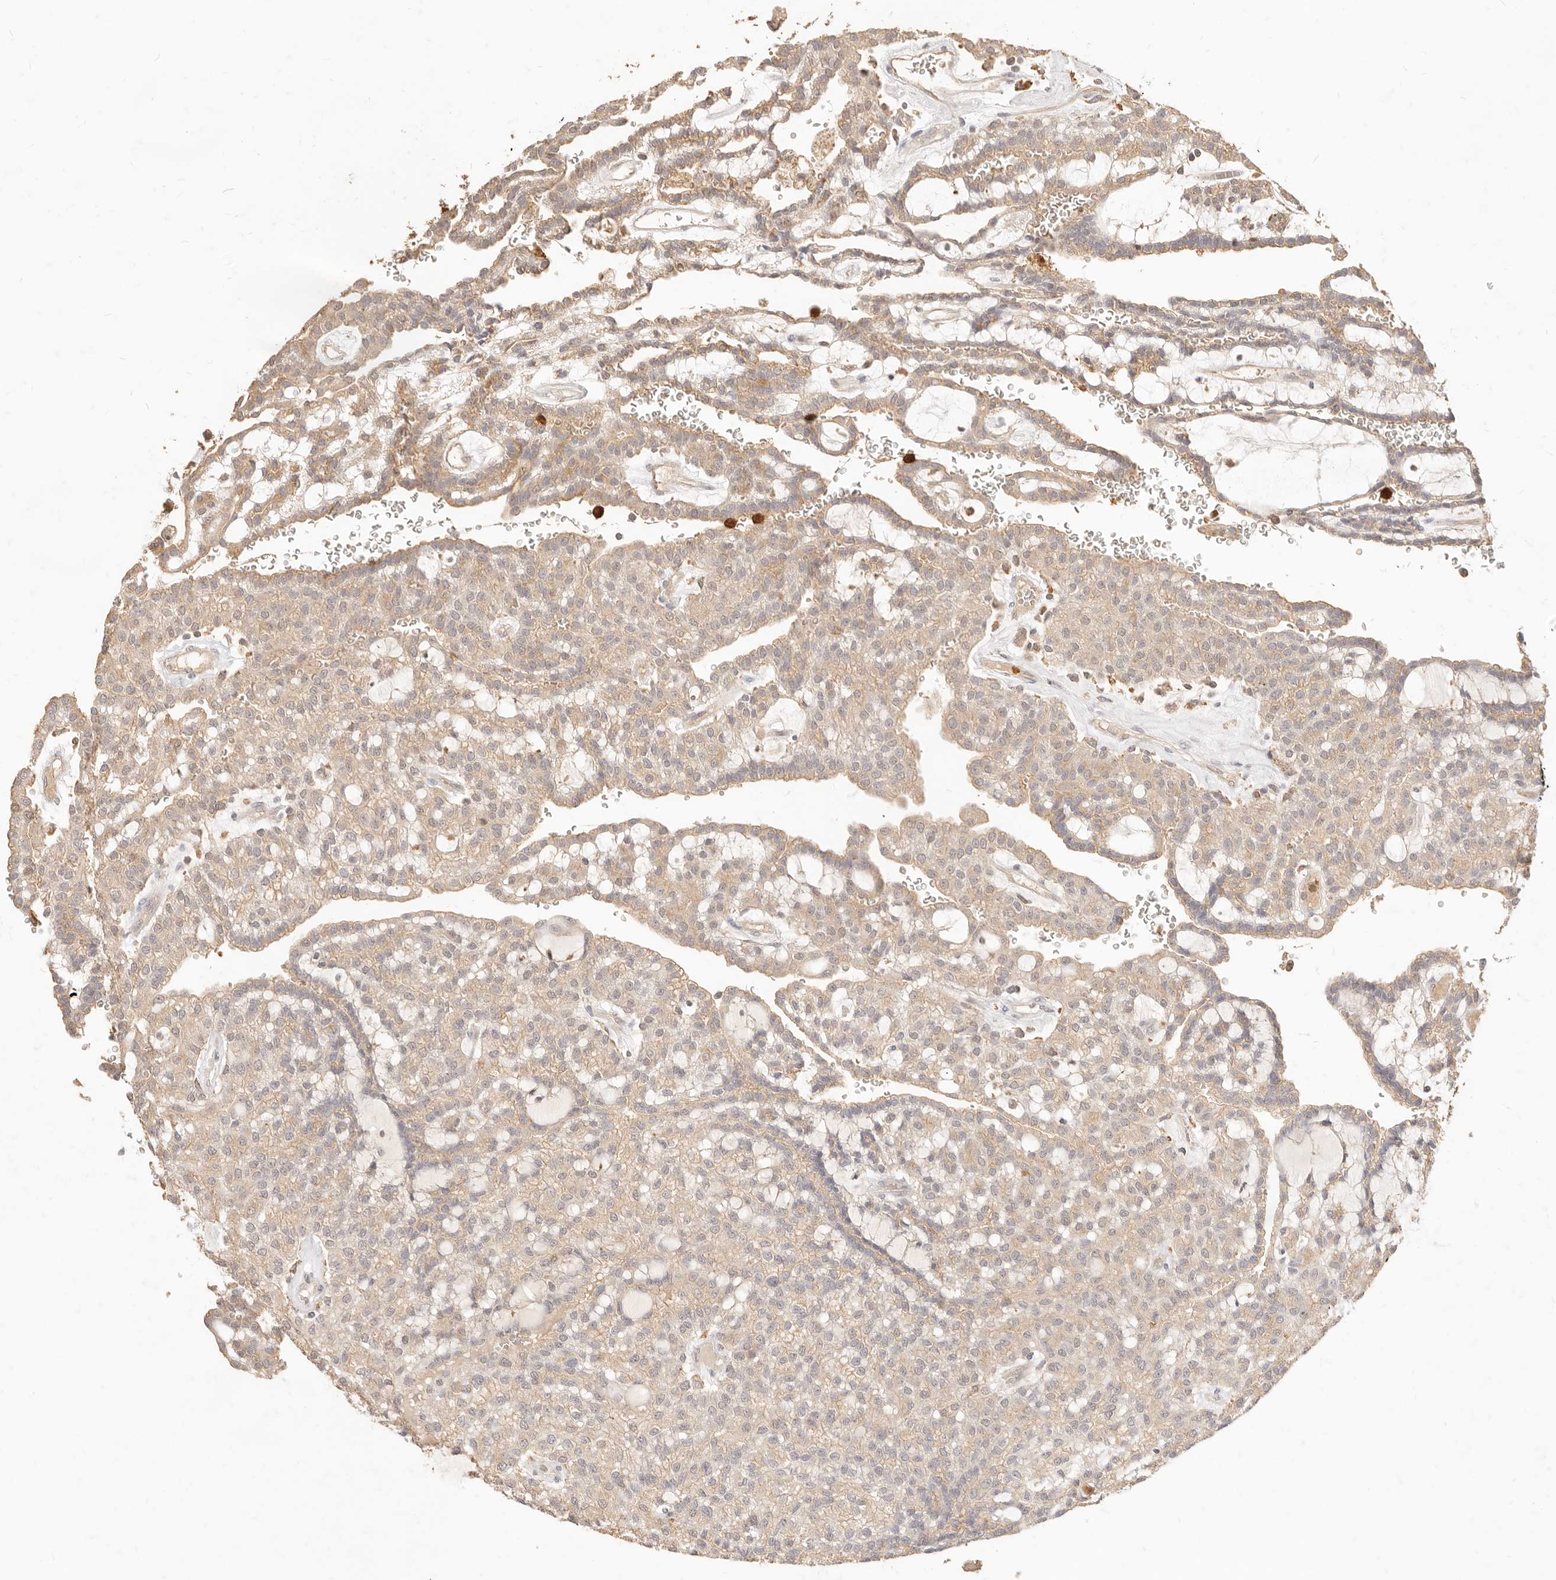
{"staining": {"intensity": "weak", "quantity": ">75%", "location": "cytoplasmic/membranous"}, "tissue": "renal cancer", "cell_type": "Tumor cells", "image_type": "cancer", "snomed": [{"axis": "morphology", "description": "Adenocarcinoma, NOS"}, {"axis": "topography", "description": "Kidney"}], "caption": "The photomicrograph exhibits staining of renal cancer (adenocarcinoma), revealing weak cytoplasmic/membranous protein expression (brown color) within tumor cells. (DAB (3,3'-diaminobenzidine) IHC with brightfield microscopy, high magnification).", "gene": "TMTC2", "patient": {"sex": "male", "age": 63}}